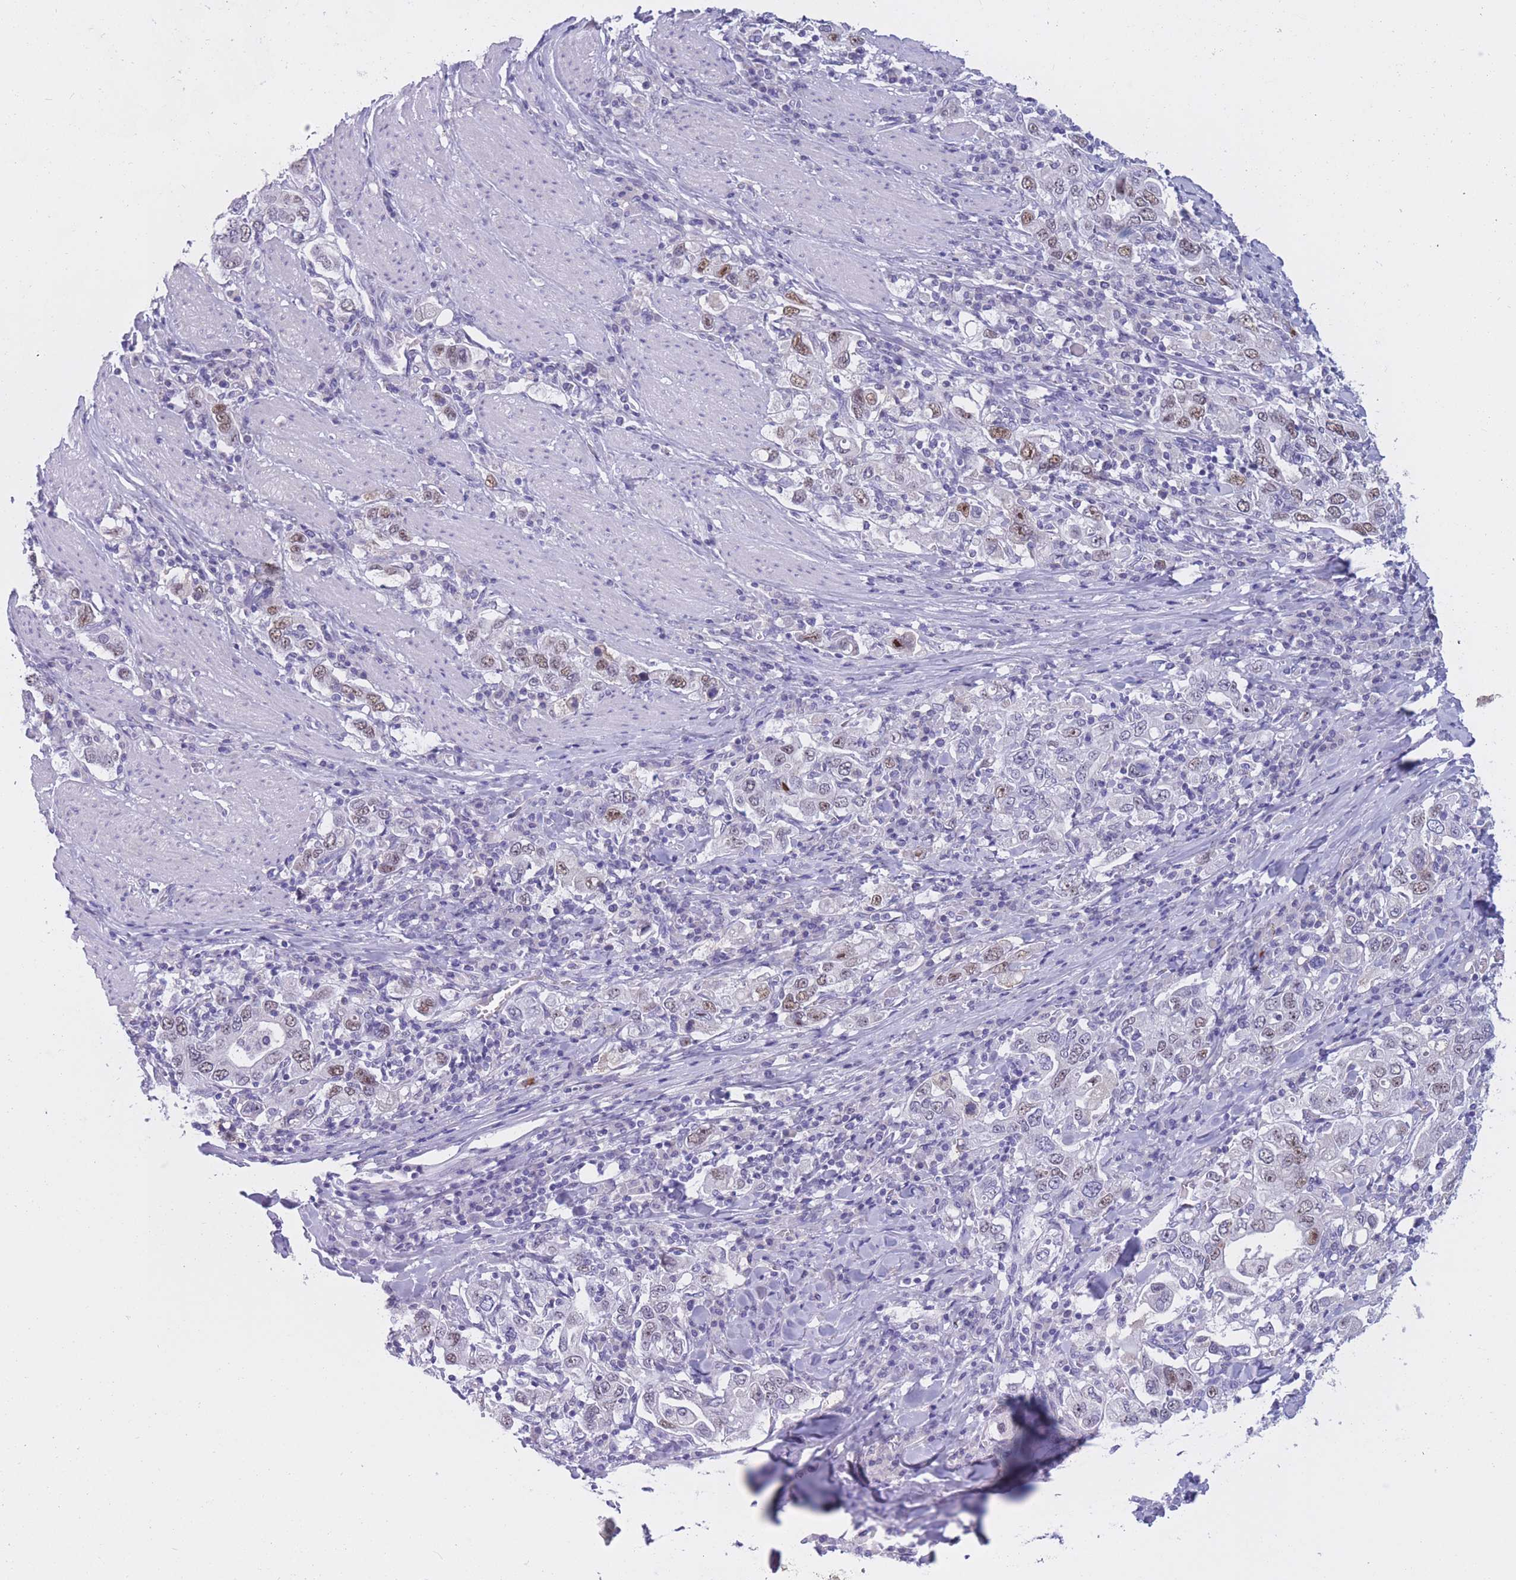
{"staining": {"intensity": "moderate", "quantity": "<25%", "location": "nuclear"}, "tissue": "stomach cancer", "cell_type": "Tumor cells", "image_type": "cancer", "snomed": [{"axis": "morphology", "description": "Adenocarcinoma, NOS"}, {"axis": "topography", "description": "Stomach, upper"}], "caption": "This image reveals stomach adenocarcinoma stained with immunohistochemistry (IHC) to label a protein in brown. The nuclear of tumor cells show moderate positivity for the protein. Nuclei are counter-stained blue.", "gene": "BOP1", "patient": {"sex": "male", "age": 62}}